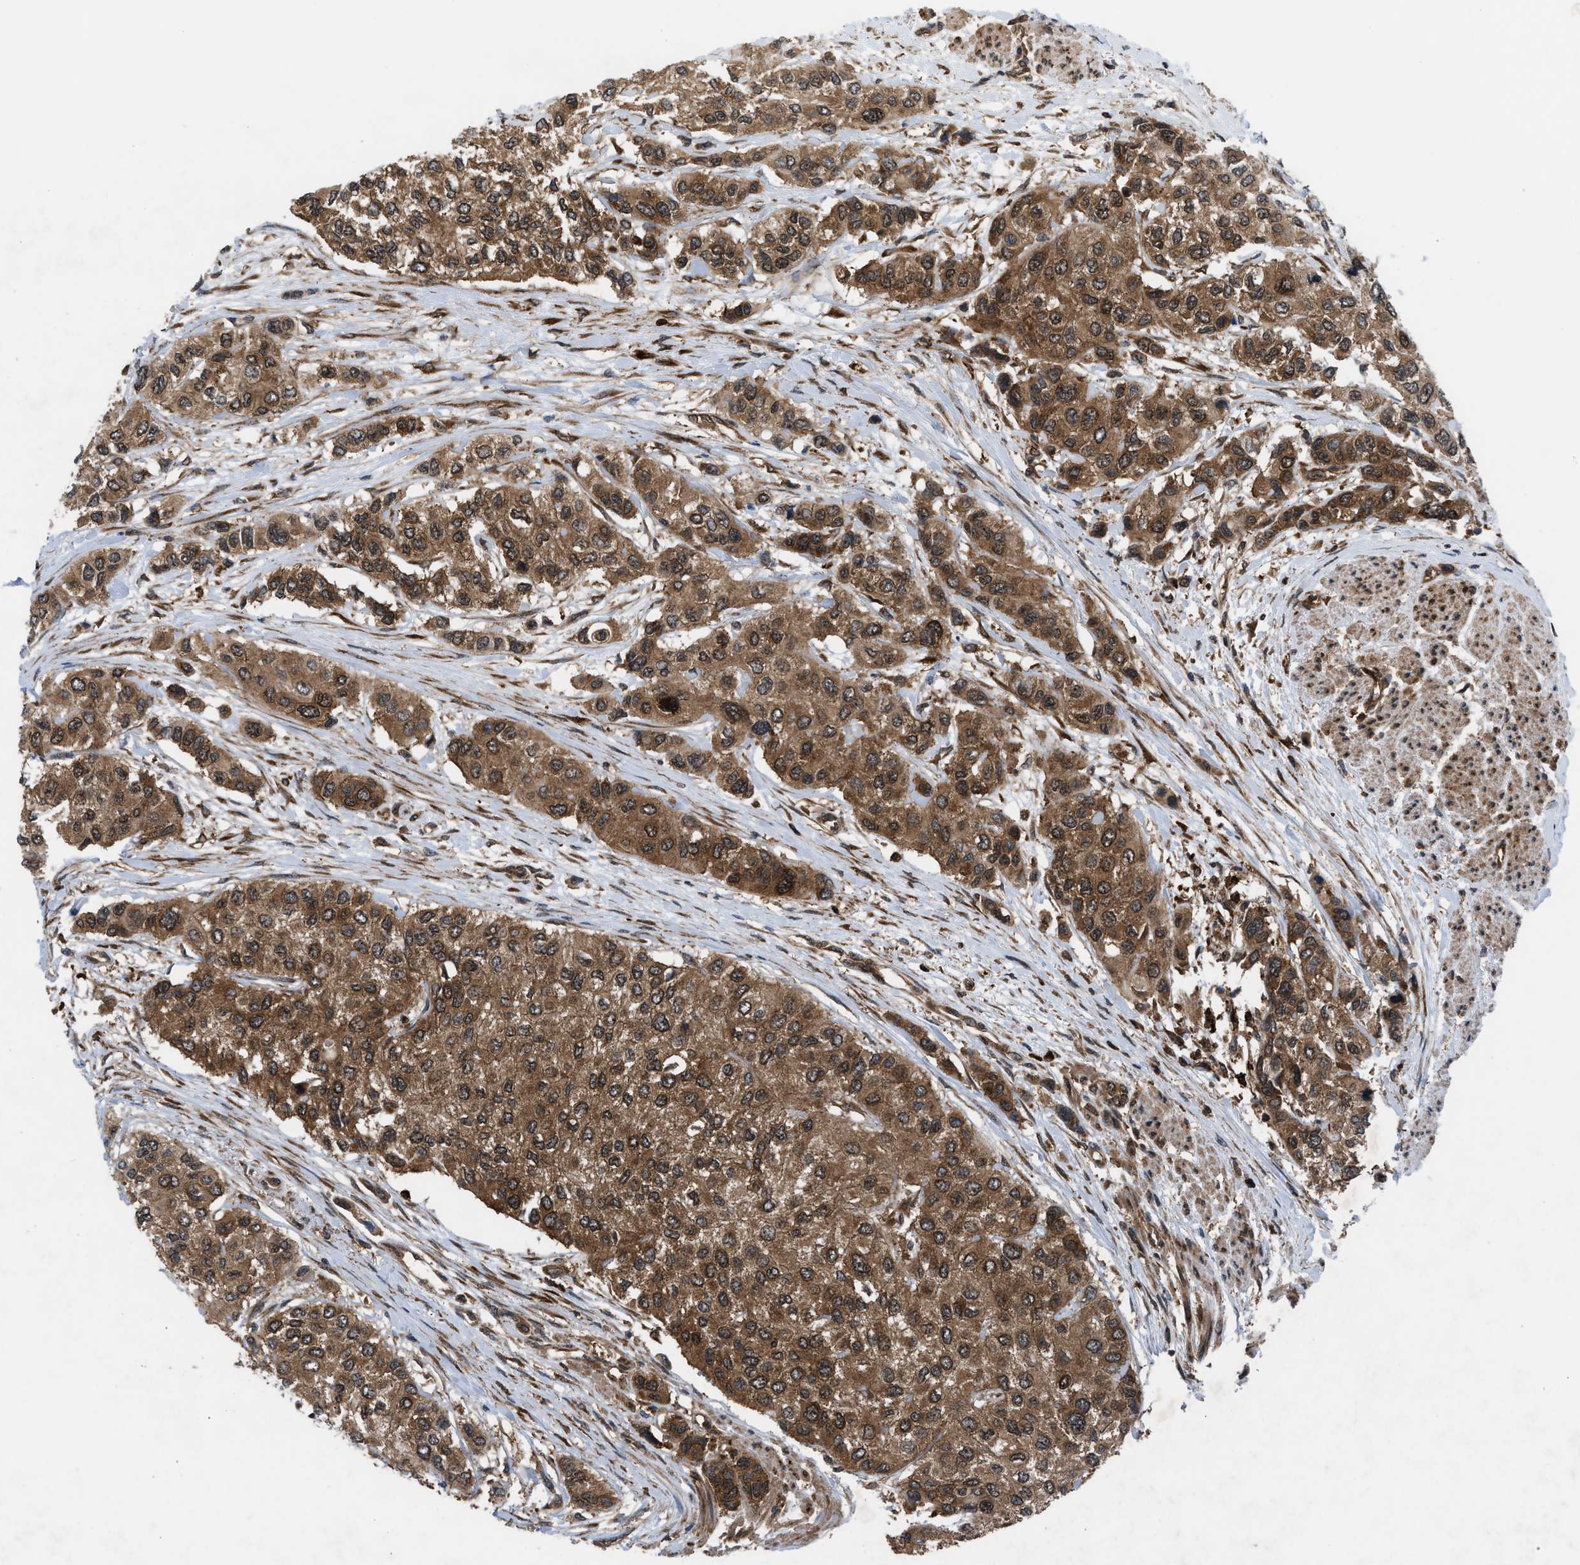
{"staining": {"intensity": "moderate", "quantity": ">75%", "location": "cytoplasmic/membranous"}, "tissue": "urothelial cancer", "cell_type": "Tumor cells", "image_type": "cancer", "snomed": [{"axis": "morphology", "description": "Urothelial carcinoma, High grade"}, {"axis": "topography", "description": "Urinary bladder"}], "caption": "There is medium levels of moderate cytoplasmic/membranous expression in tumor cells of urothelial carcinoma (high-grade), as demonstrated by immunohistochemical staining (brown color).", "gene": "OXSR1", "patient": {"sex": "female", "age": 56}}